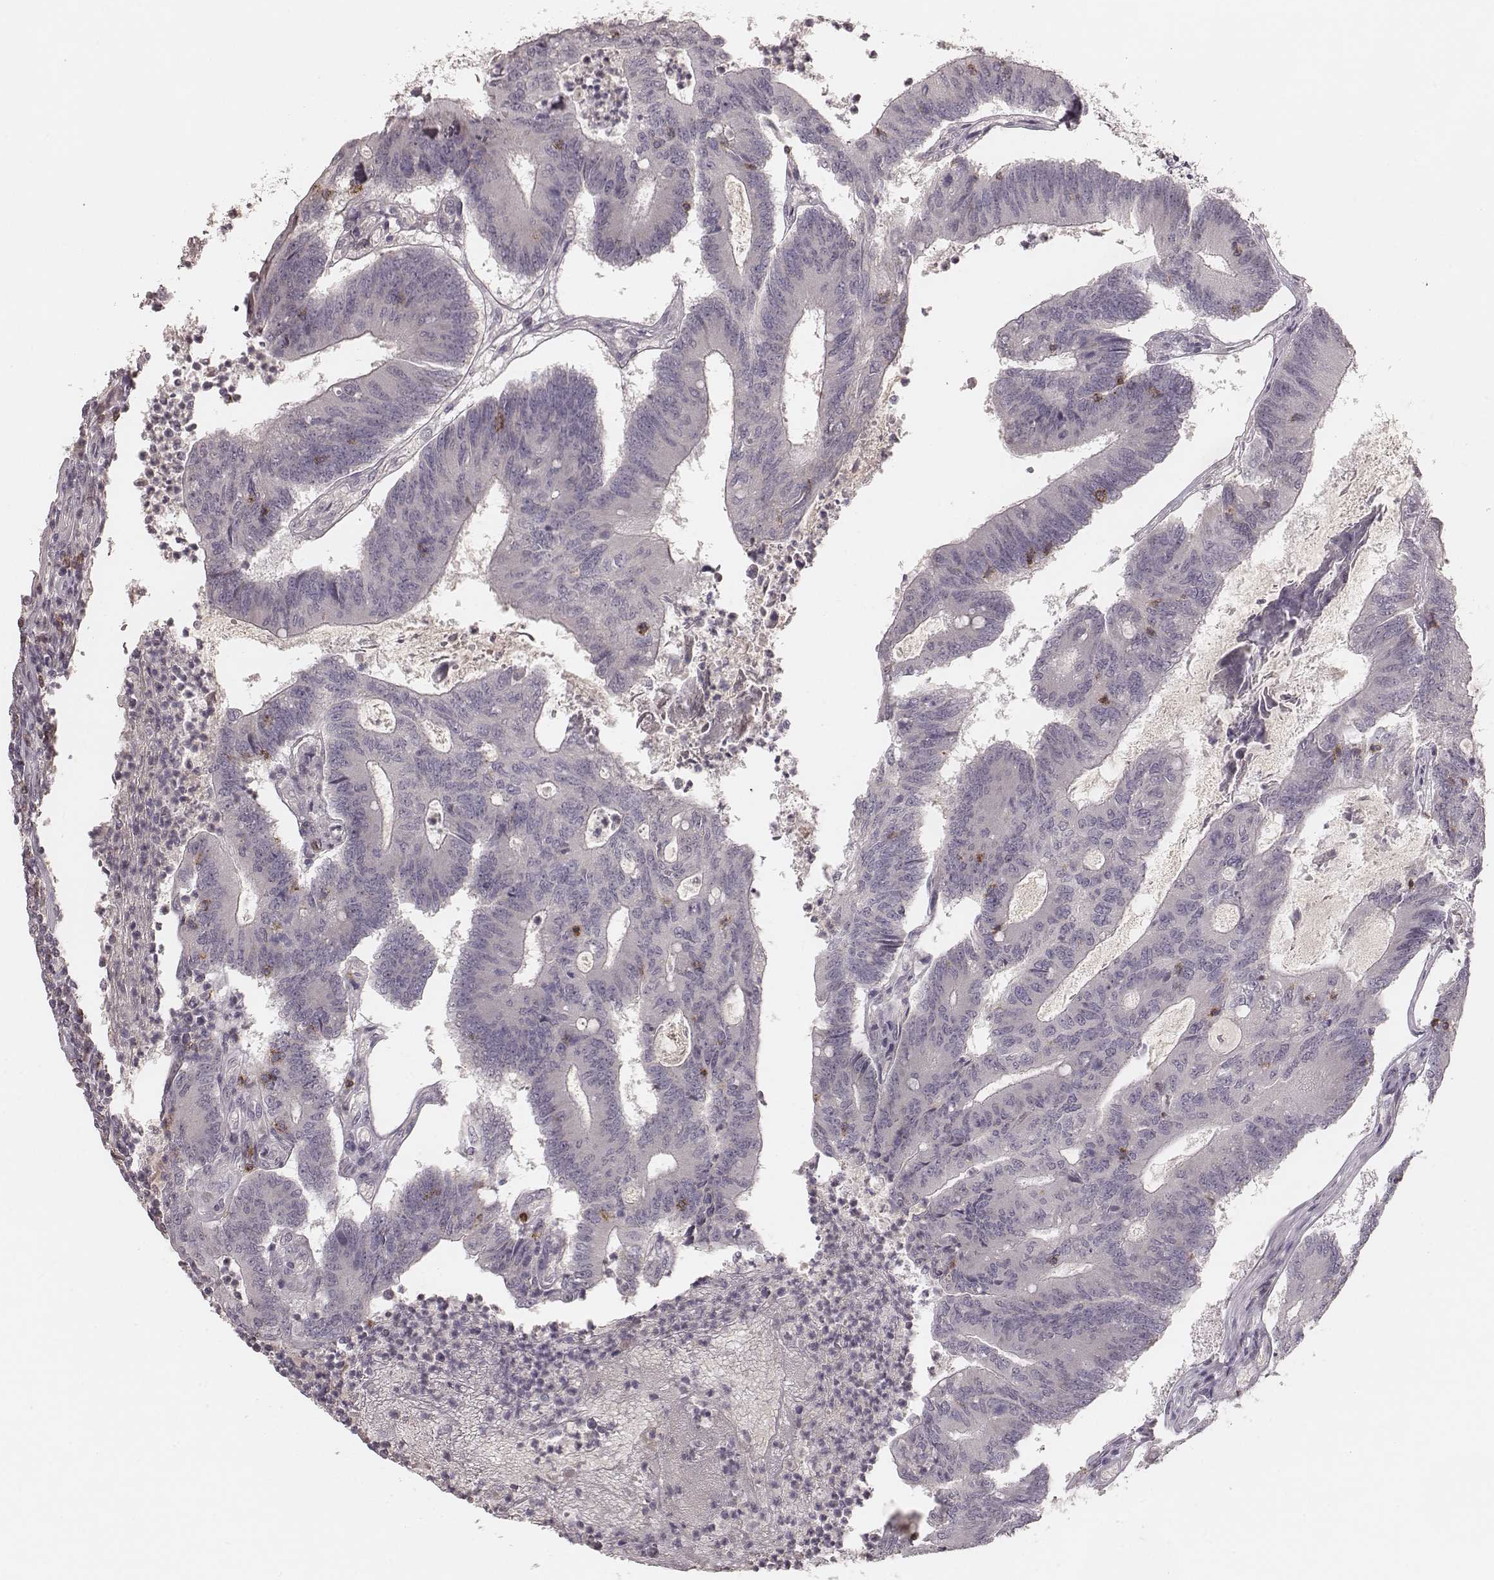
{"staining": {"intensity": "negative", "quantity": "none", "location": "none"}, "tissue": "colorectal cancer", "cell_type": "Tumor cells", "image_type": "cancer", "snomed": [{"axis": "morphology", "description": "Adenocarcinoma, NOS"}, {"axis": "topography", "description": "Colon"}], "caption": "Human colorectal adenocarcinoma stained for a protein using immunohistochemistry reveals no positivity in tumor cells.", "gene": "CD8A", "patient": {"sex": "female", "age": 70}}